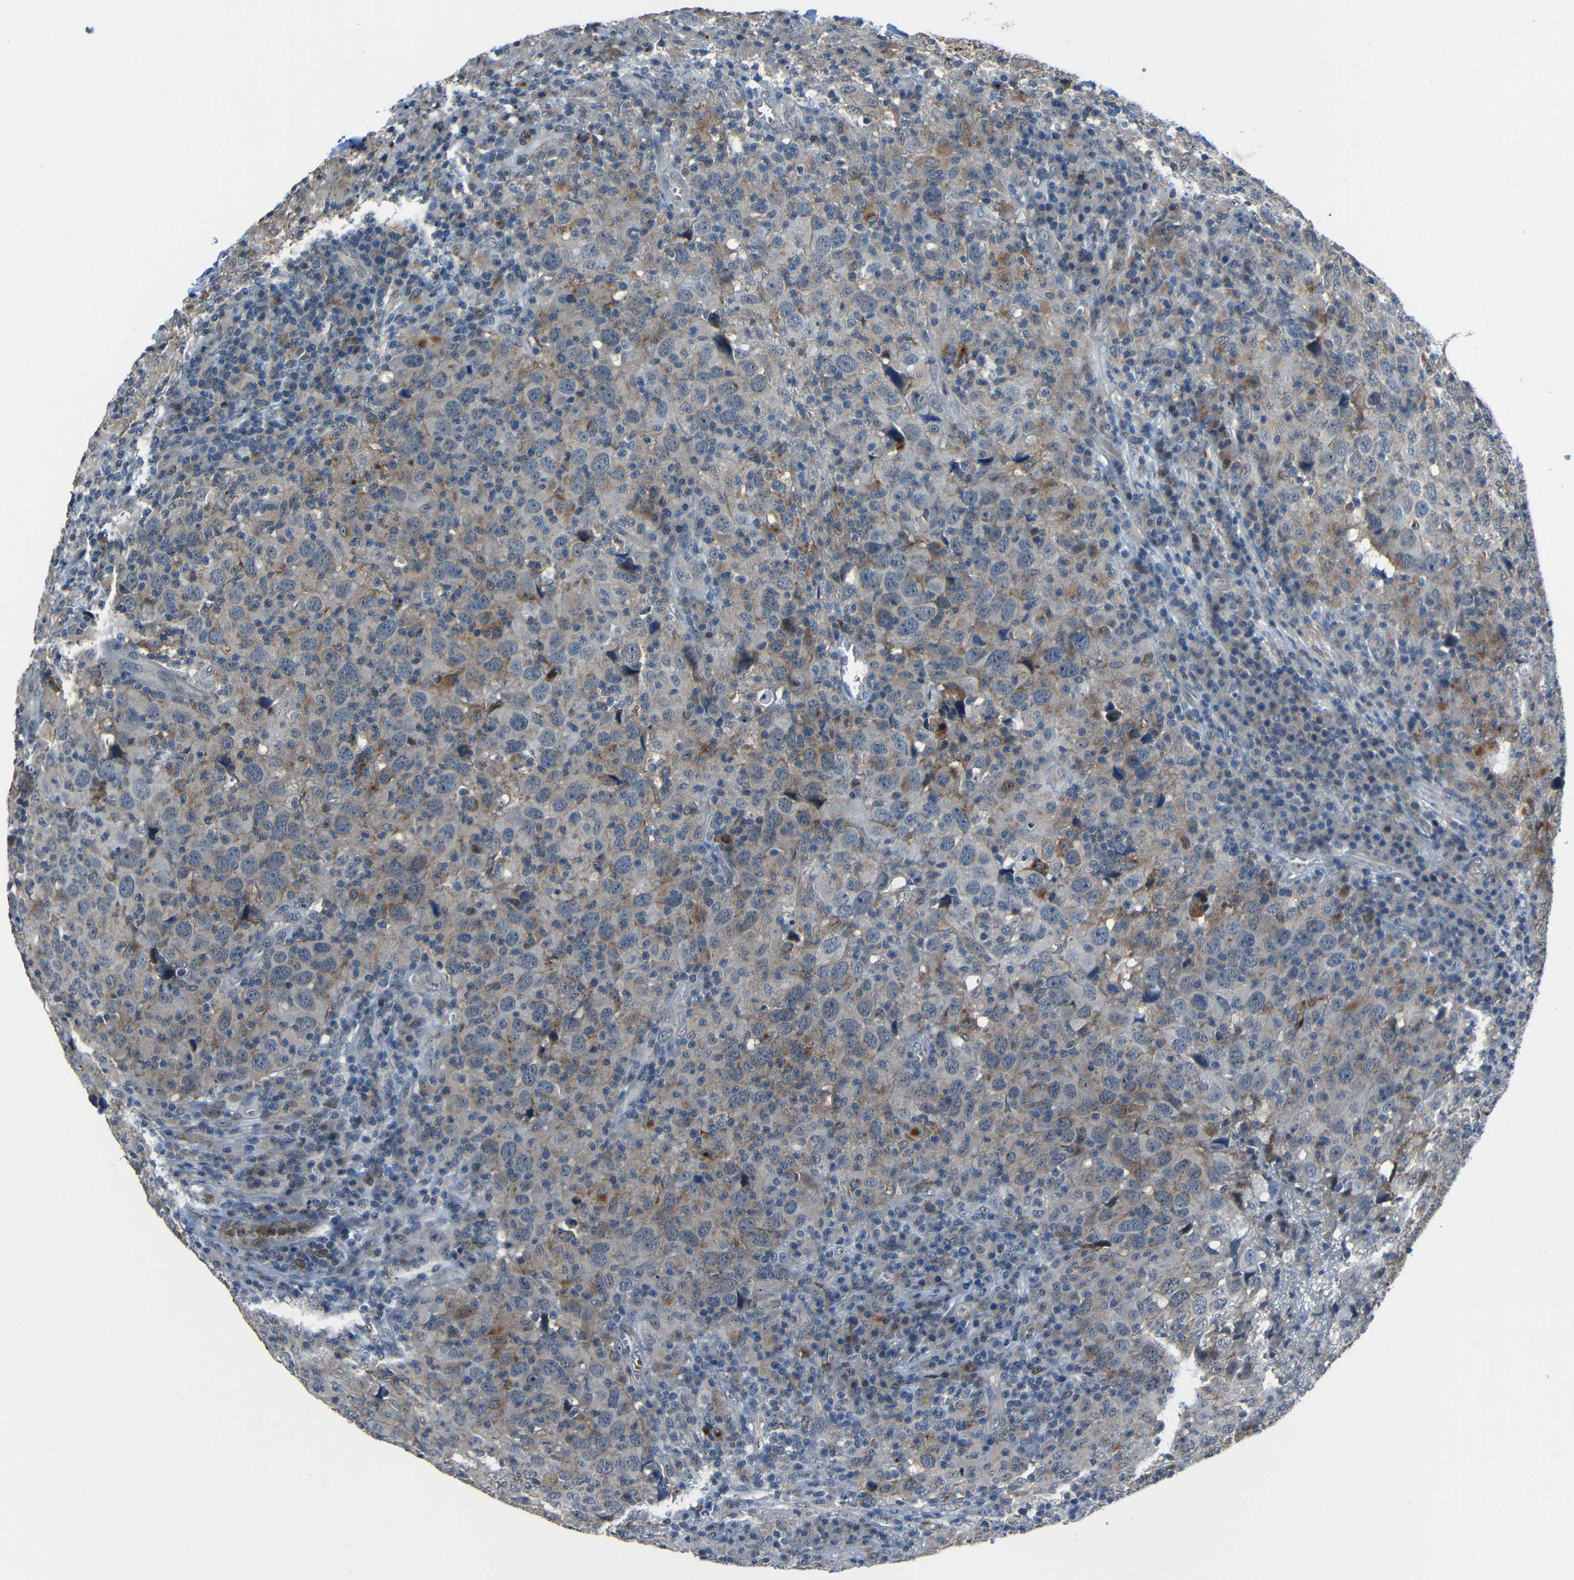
{"staining": {"intensity": "moderate", "quantity": "<25%", "location": "cytoplasmic/membranous"}, "tissue": "head and neck cancer", "cell_type": "Tumor cells", "image_type": "cancer", "snomed": [{"axis": "morphology", "description": "Adenocarcinoma, NOS"}, {"axis": "topography", "description": "Salivary gland"}, {"axis": "topography", "description": "Head-Neck"}], "caption": "IHC micrograph of human head and neck adenocarcinoma stained for a protein (brown), which reveals low levels of moderate cytoplasmic/membranous expression in about <25% of tumor cells.", "gene": "DNAJC5", "patient": {"sex": "female", "age": 65}}